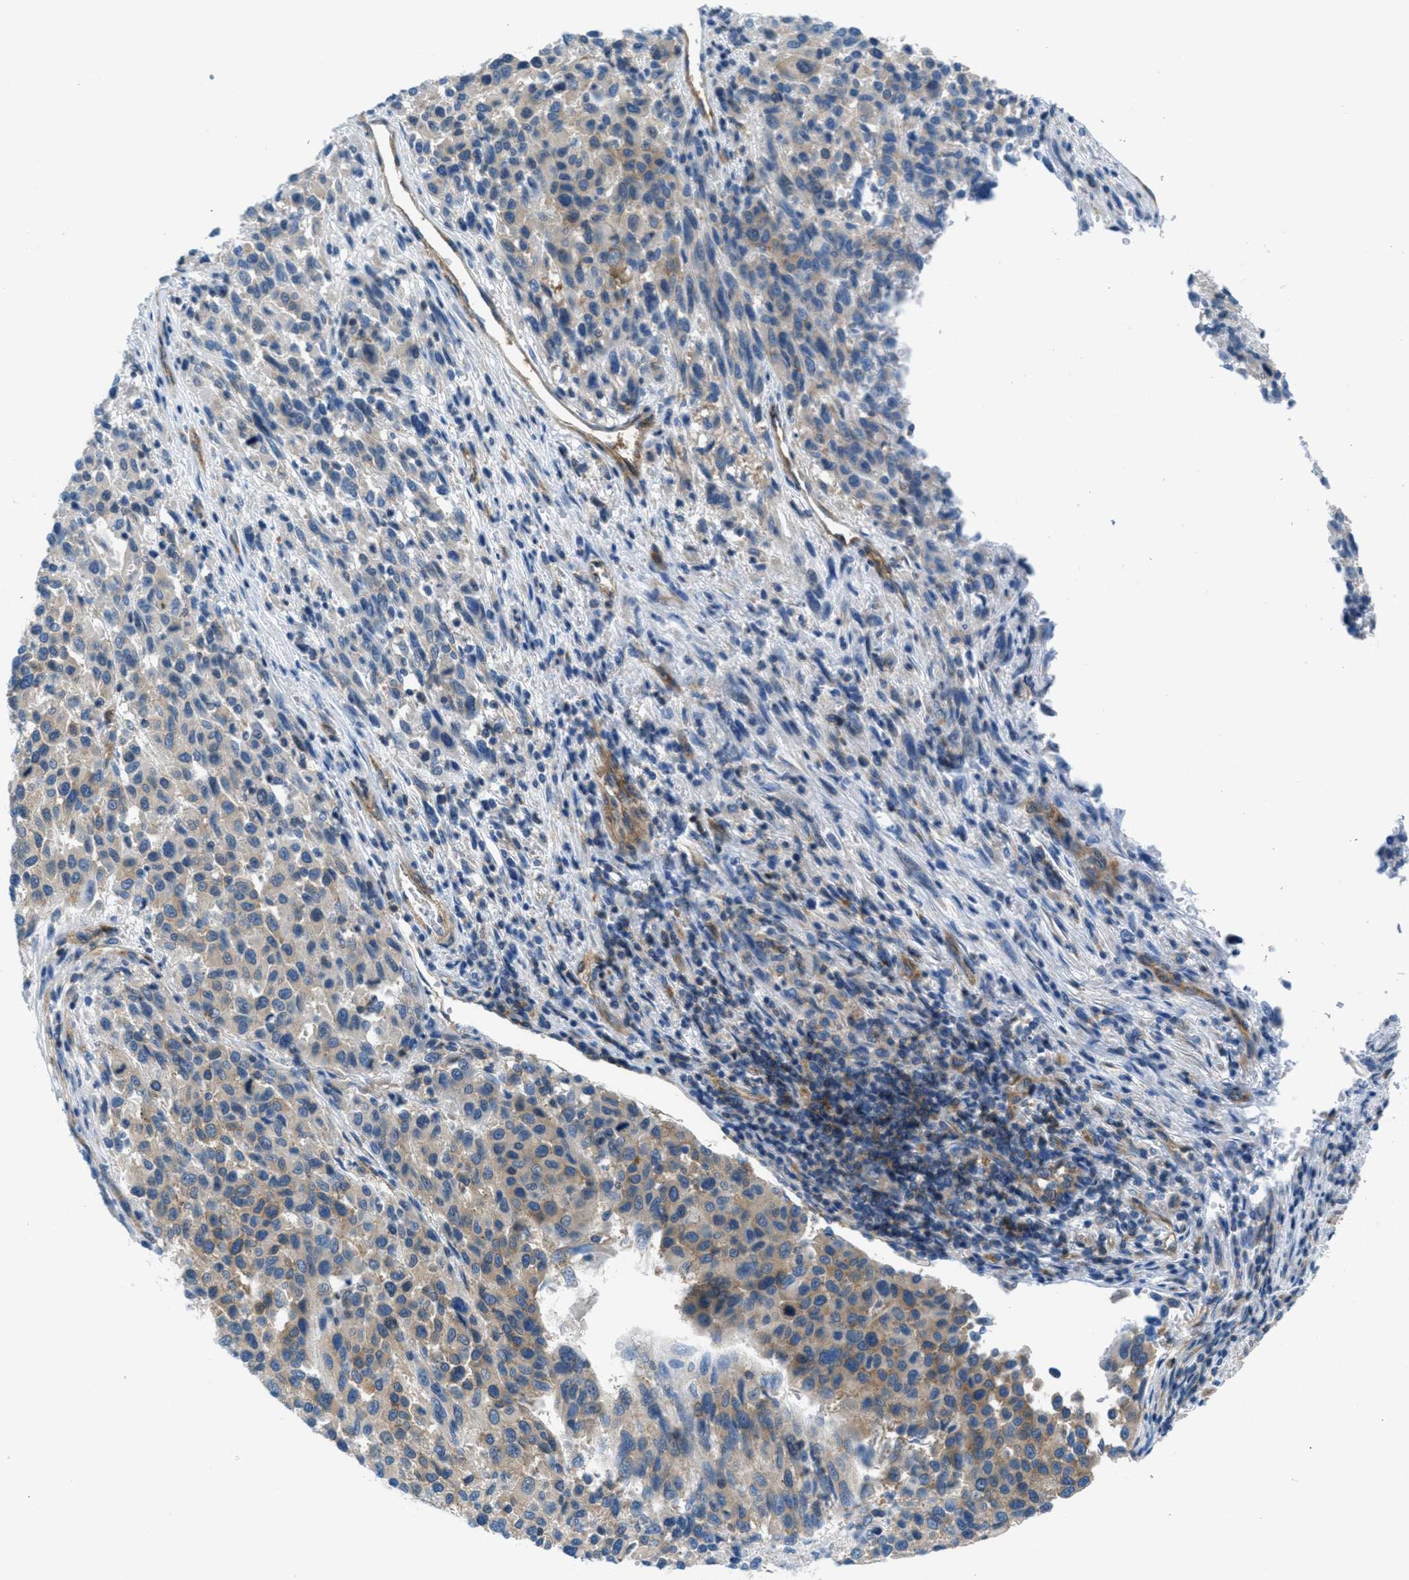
{"staining": {"intensity": "weak", "quantity": ">75%", "location": "cytoplasmic/membranous"}, "tissue": "melanoma", "cell_type": "Tumor cells", "image_type": "cancer", "snomed": [{"axis": "morphology", "description": "Malignant melanoma, Metastatic site"}, {"axis": "topography", "description": "Lung"}], "caption": "An immunohistochemistry photomicrograph of neoplastic tissue is shown. Protein staining in brown labels weak cytoplasmic/membranous positivity in melanoma within tumor cells. (IHC, brightfield microscopy, high magnification).", "gene": "MAPRE2", "patient": {"sex": "male", "age": 64}}